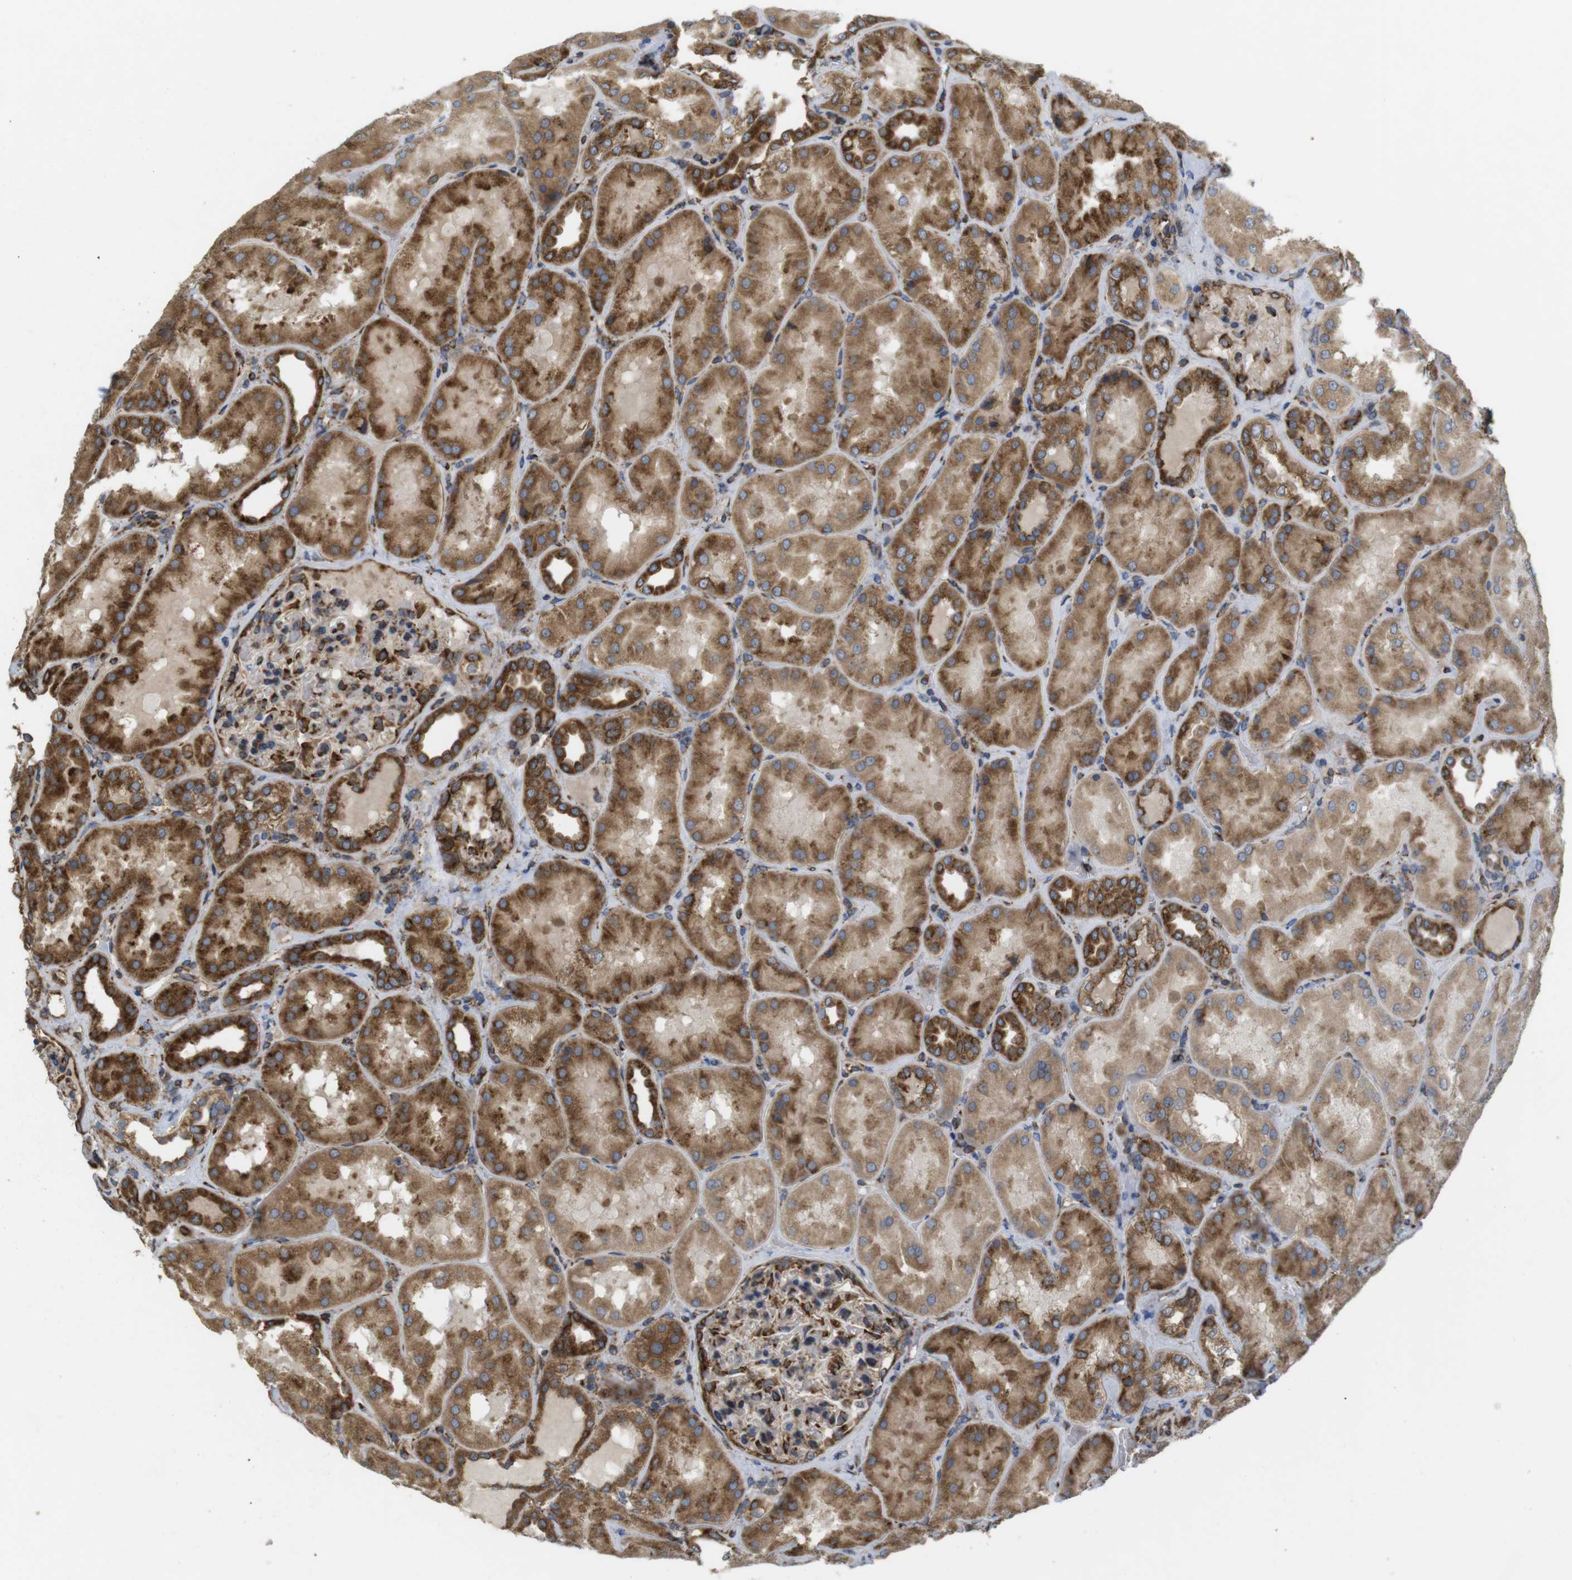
{"staining": {"intensity": "strong", "quantity": "25%-75%", "location": "cytoplasmic/membranous"}, "tissue": "kidney", "cell_type": "Cells in glomeruli", "image_type": "normal", "snomed": [{"axis": "morphology", "description": "Normal tissue, NOS"}, {"axis": "topography", "description": "Kidney"}], "caption": "The image exhibits immunohistochemical staining of benign kidney. There is strong cytoplasmic/membranous staining is identified in approximately 25%-75% of cells in glomeruli.", "gene": "PCNX2", "patient": {"sex": "female", "age": 56}}